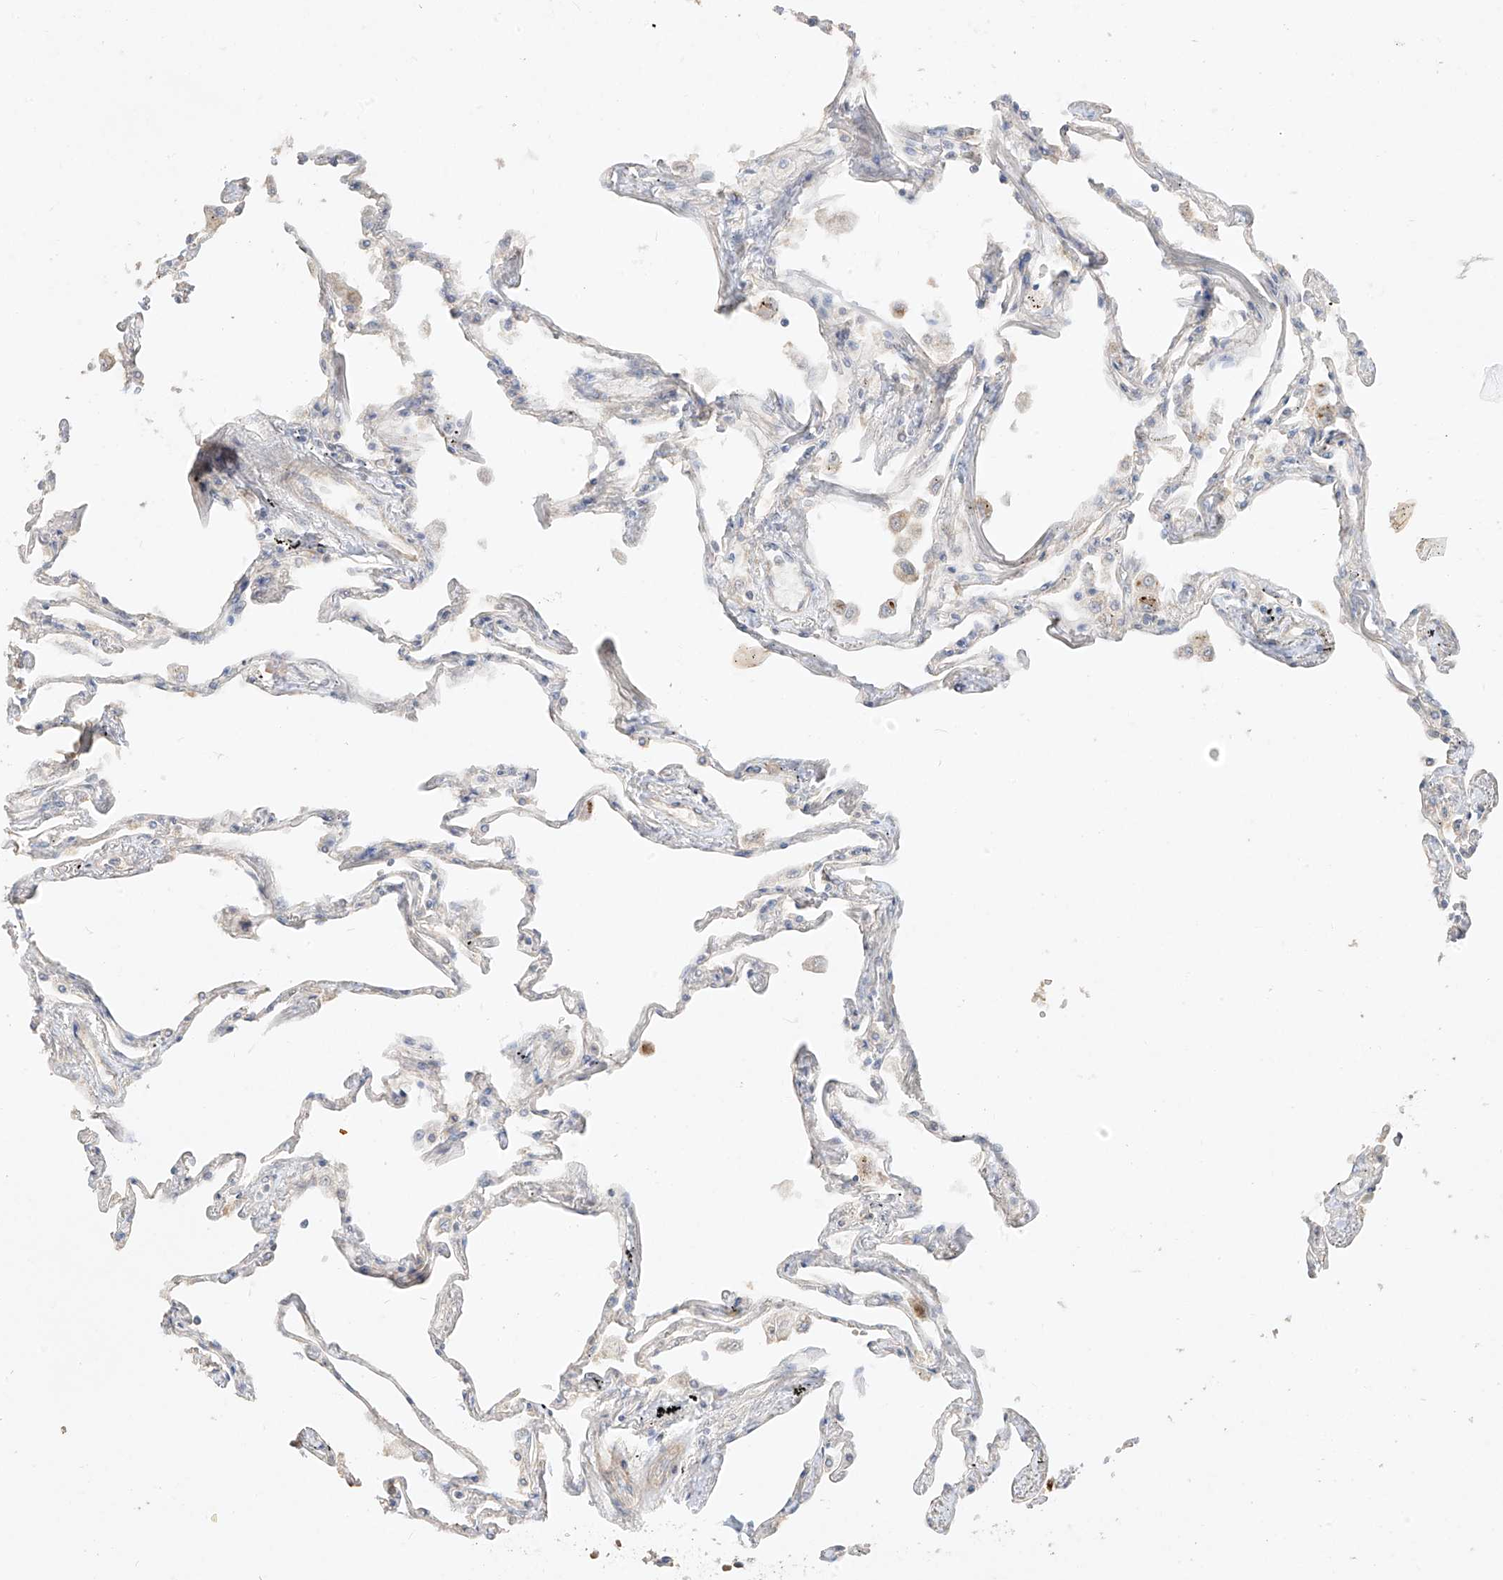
{"staining": {"intensity": "negative", "quantity": "none", "location": "none"}, "tissue": "lung", "cell_type": "Alveolar cells", "image_type": "normal", "snomed": [{"axis": "morphology", "description": "Normal tissue, NOS"}, {"axis": "topography", "description": "Lung"}], "caption": "This is a micrograph of IHC staining of benign lung, which shows no positivity in alveolar cells.", "gene": "DCDC2", "patient": {"sex": "female", "age": 67}}